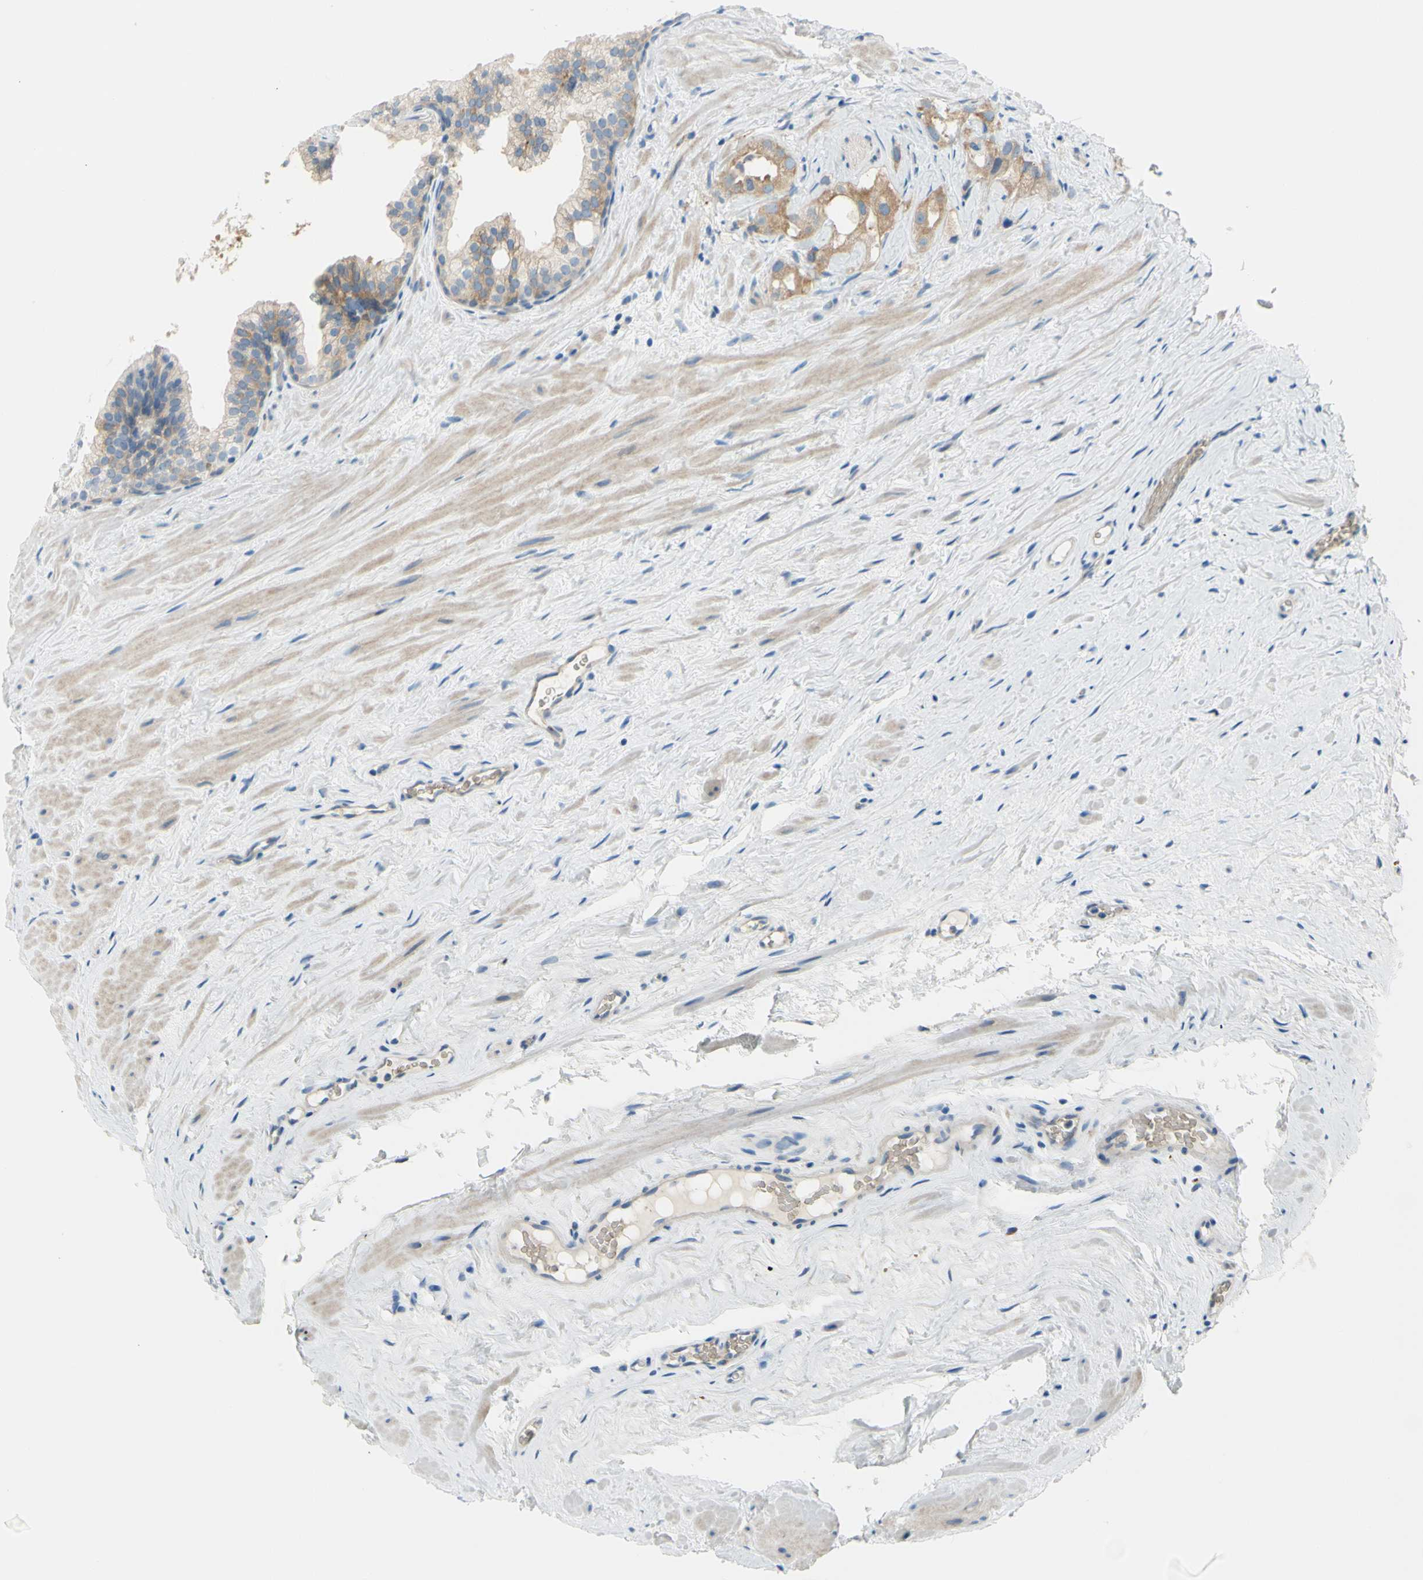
{"staining": {"intensity": "moderate", "quantity": ">75%", "location": "cytoplasmic/membranous"}, "tissue": "prostate cancer", "cell_type": "Tumor cells", "image_type": "cancer", "snomed": [{"axis": "morphology", "description": "Adenocarcinoma, Low grade"}, {"axis": "topography", "description": "Prostate"}], "caption": "IHC (DAB (3,3'-diaminobenzidine)) staining of human prostate cancer shows moderate cytoplasmic/membranous protein staining in about >75% of tumor cells.", "gene": "FRMD4B", "patient": {"sex": "male", "age": 59}}